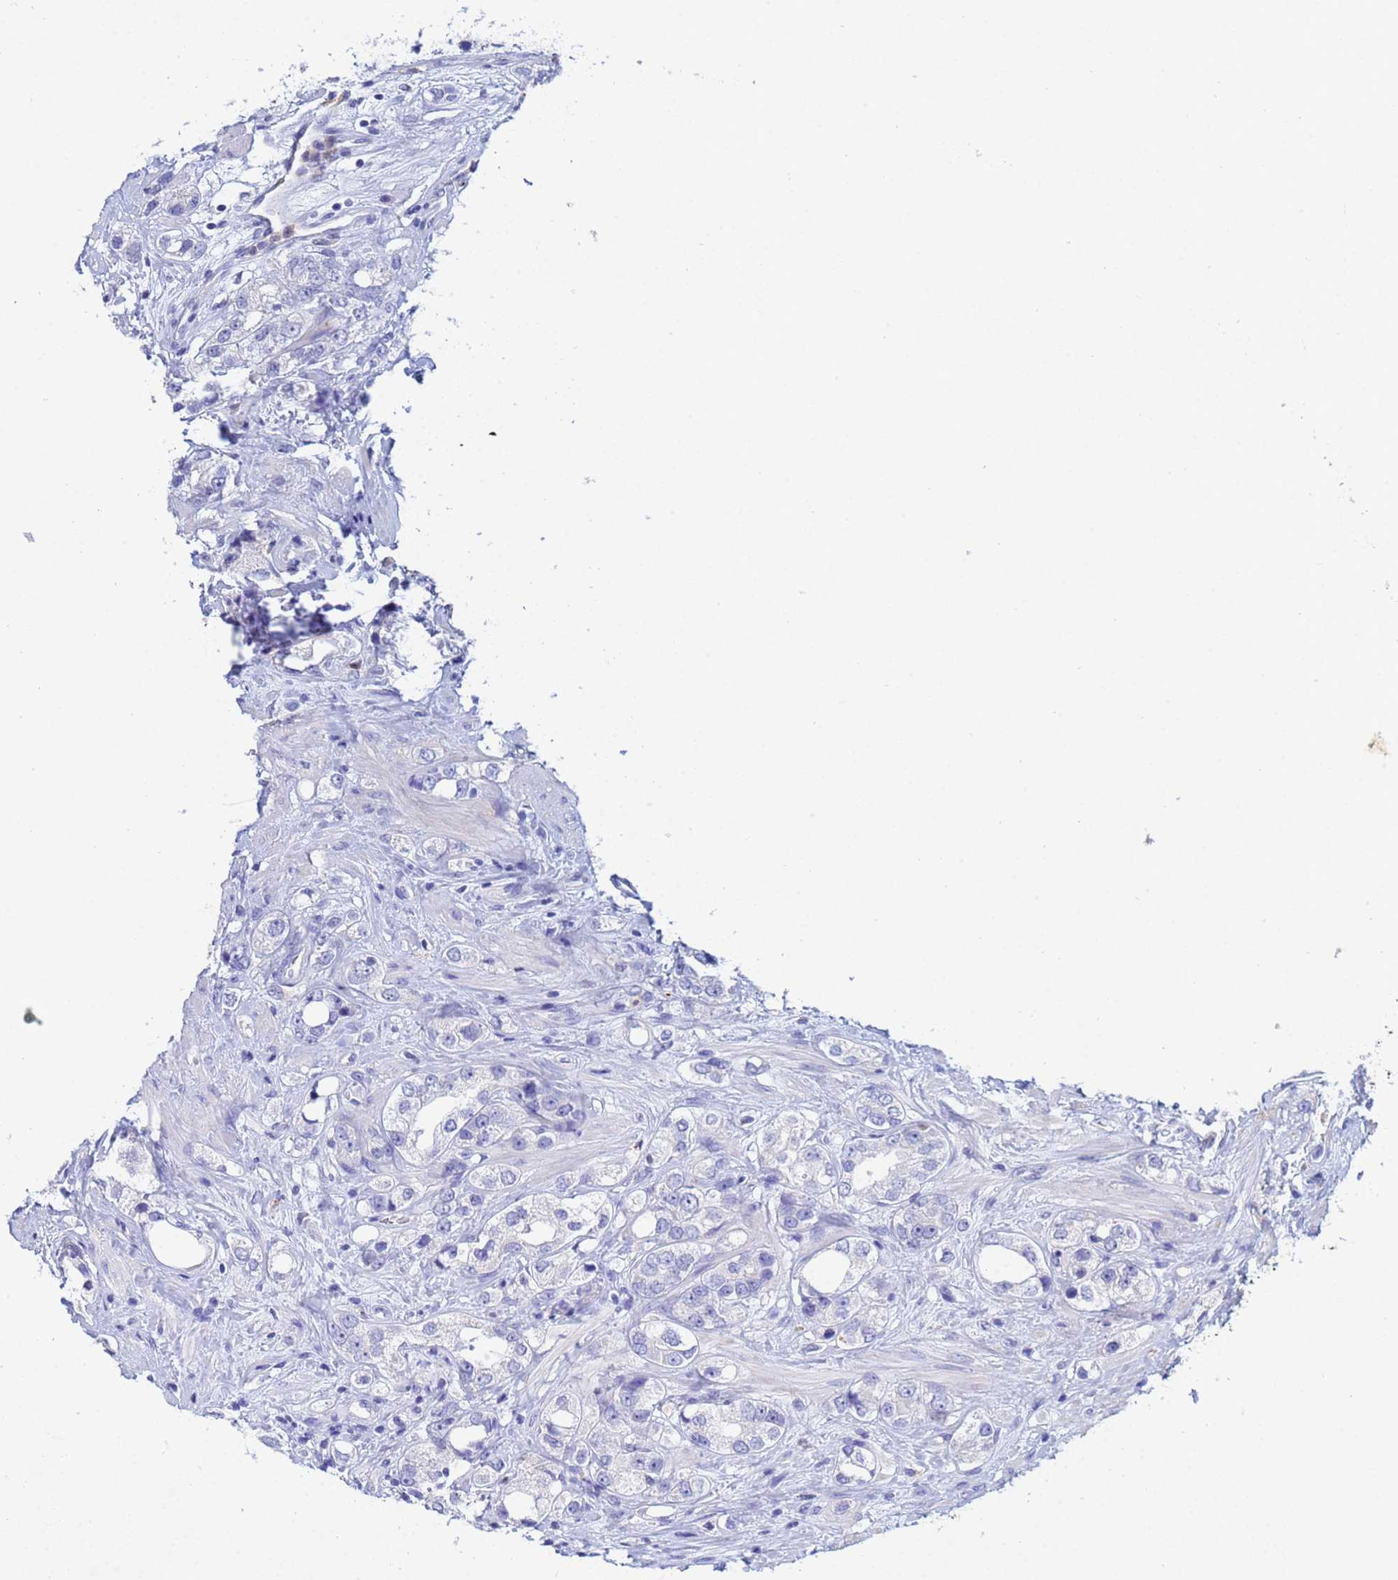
{"staining": {"intensity": "negative", "quantity": "none", "location": "none"}, "tissue": "prostate cancer", "cell_type": "Tumor cells", "image_type": "cancer", "snomed": [{"axis": "morphology", "description": "Adenocarcinoma, NOS"}, {"axis": "topography", "description": "Prostate"}], "caption": "Prostate cancer was stained to show a protein in brown. There is no significant staining in tumor cells. (DAB (3,3'-diaminobenzidine) IHC with hematoxylin counter stain).", "gene": "CSTB", "patient": {"sex": "male", "age": 79}}